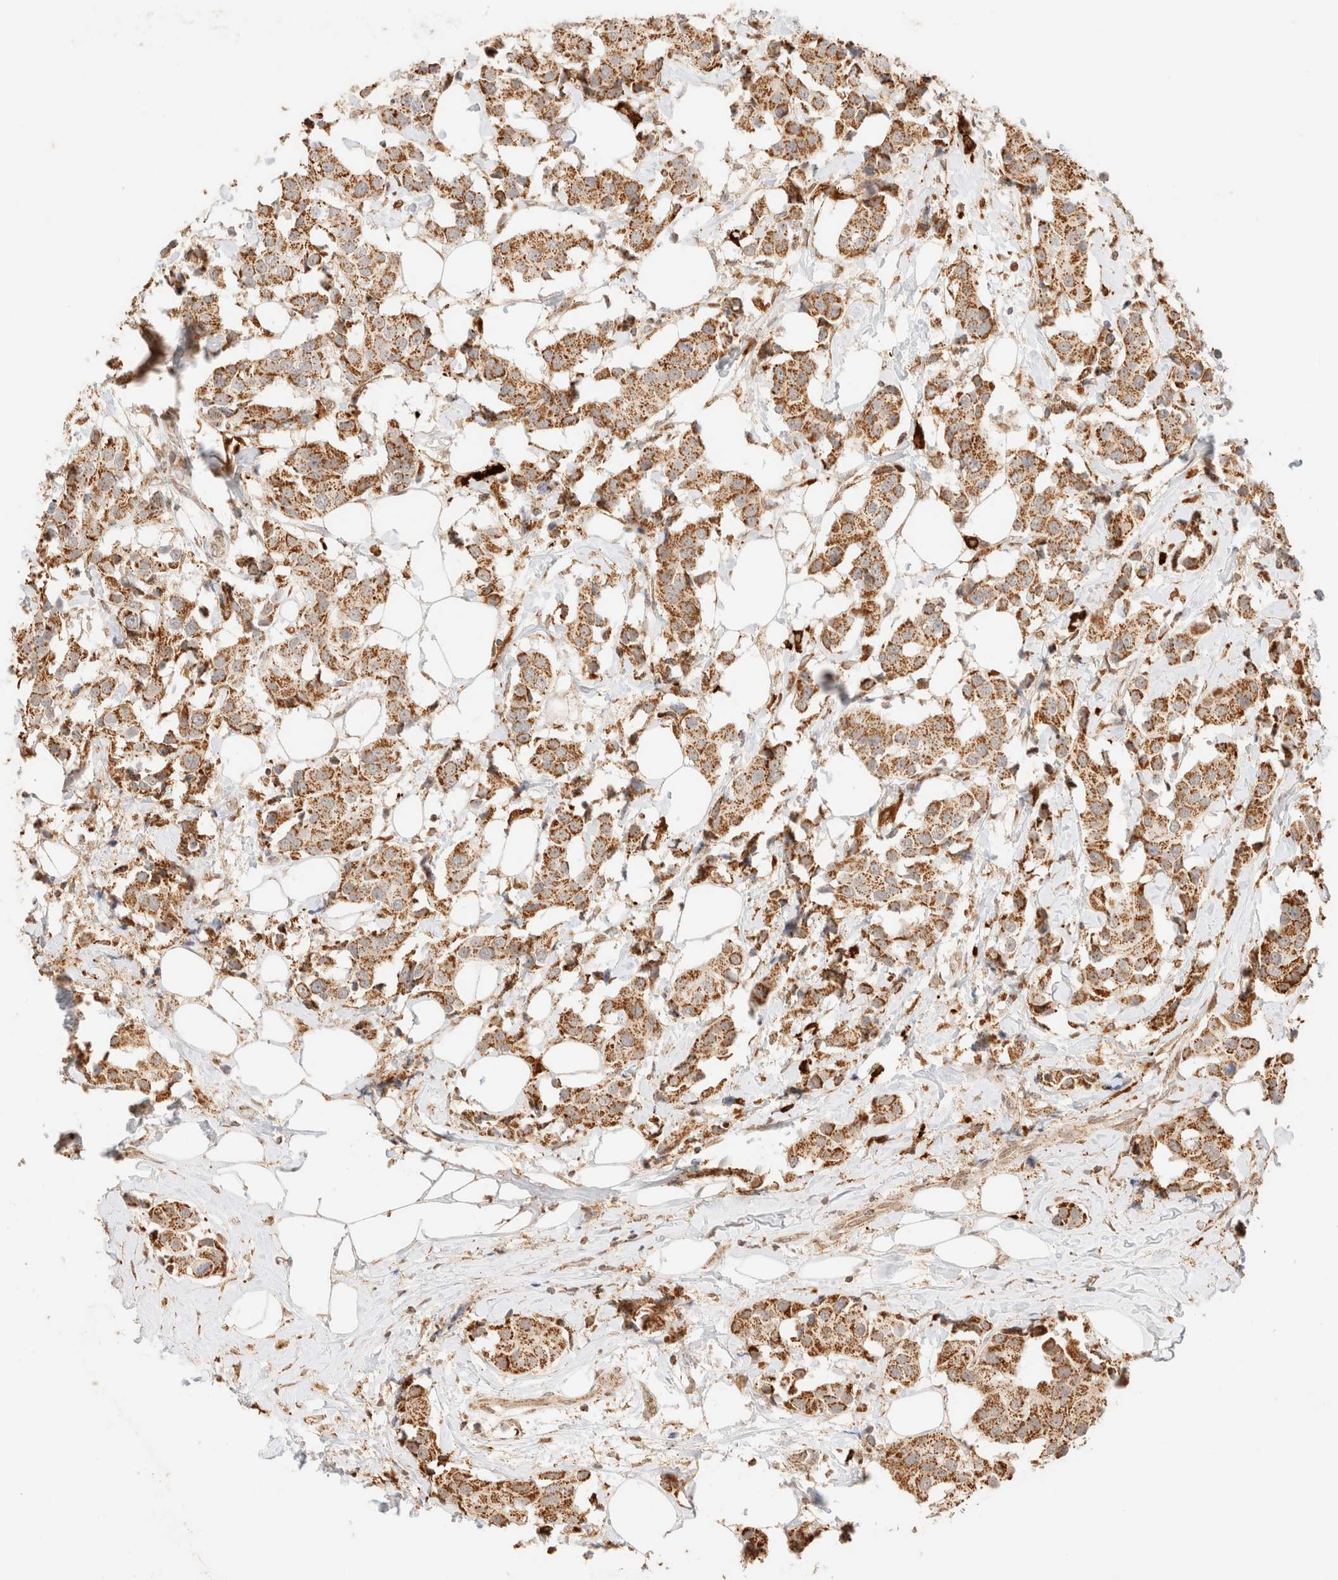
{"staining": {"intensity": "moderate", "quantity": ">75%", "location": "cytoplasmic/membranous"}, "tissue": "breast cancer", "cell_type": "Tumor cells", "image_type": "cancer", "snomed": [{"axis": "morphology", "description": "Normal tissue, NOS"}, {"axis": "morphology", "description": "Duct carcinoma"}, {"axis": "topography", "description": "Breast"}], "caption": "Breast cancer (infiltrating ductal carcinoma) tissue shows moderate cytoplasmic/membranous staining in about >75% of tumor cells The protein is stained brown, and the nuclei are stained in blue (DAB IHC with brightfield microscopy, high magnification).", "gene": "TACO1", "patient": {"sex": "female", "age": 39}}